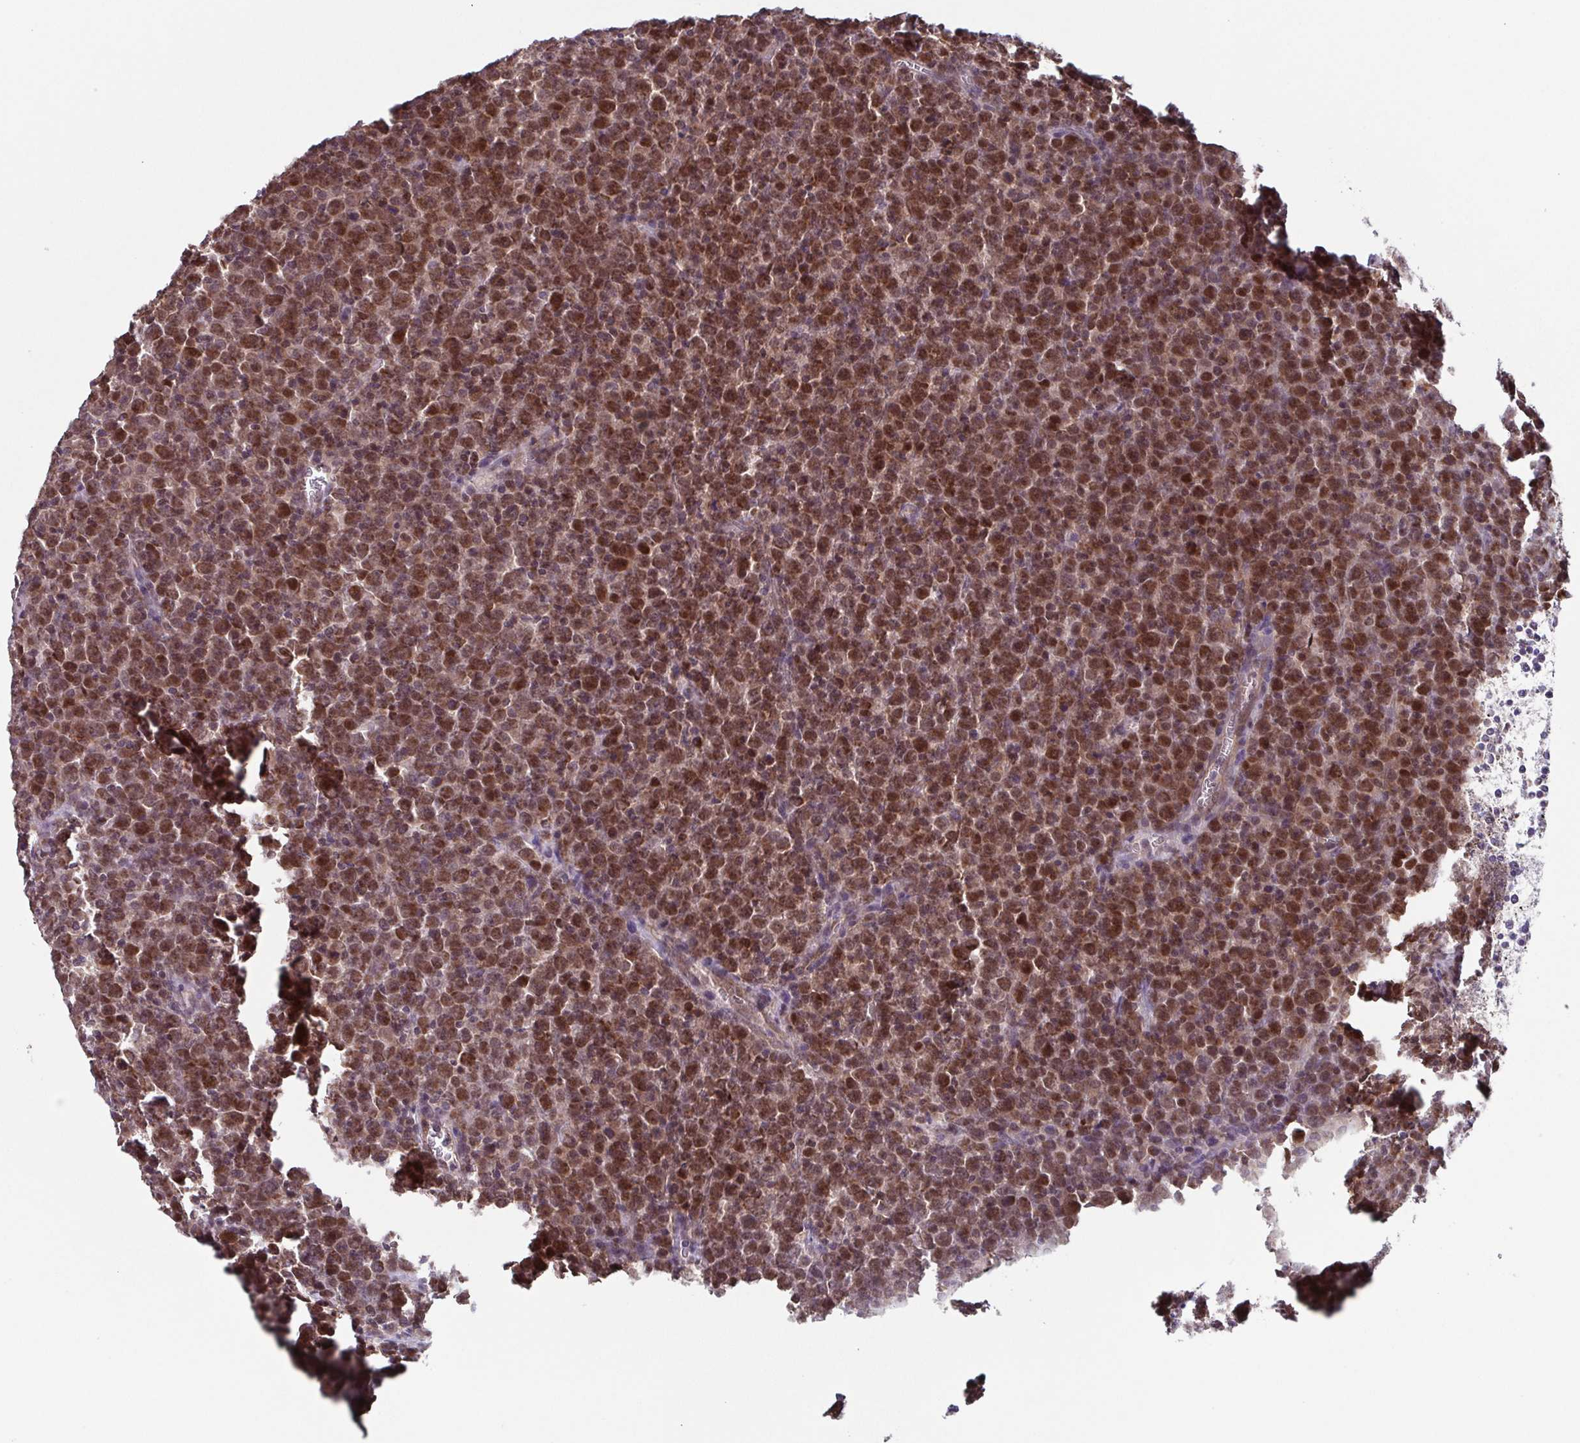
{"staining": {"intensity": "moderate", "quantity": ">75%", "location": "cytoplasmic/membranous,nuclear"}, "tissue": "lymphoma", "cell_type": "Tumor cells", "image_type": "cancer", "snomed": [{"axis": "morphology", "description": "Malignant lymphoma, non-Hodgkin's type, High grade"}, {"axis": "topography", "description": "Lymph node"}], "caption": "This image displays immunohistochemistry (IHC) staining of lymphoma, with medium moderate cytoplasmic/membranous and nuclear positivity in about >75% of tumor cells.", "gene": "TTC19", "patient": {"sex": "male", "age": 51}}